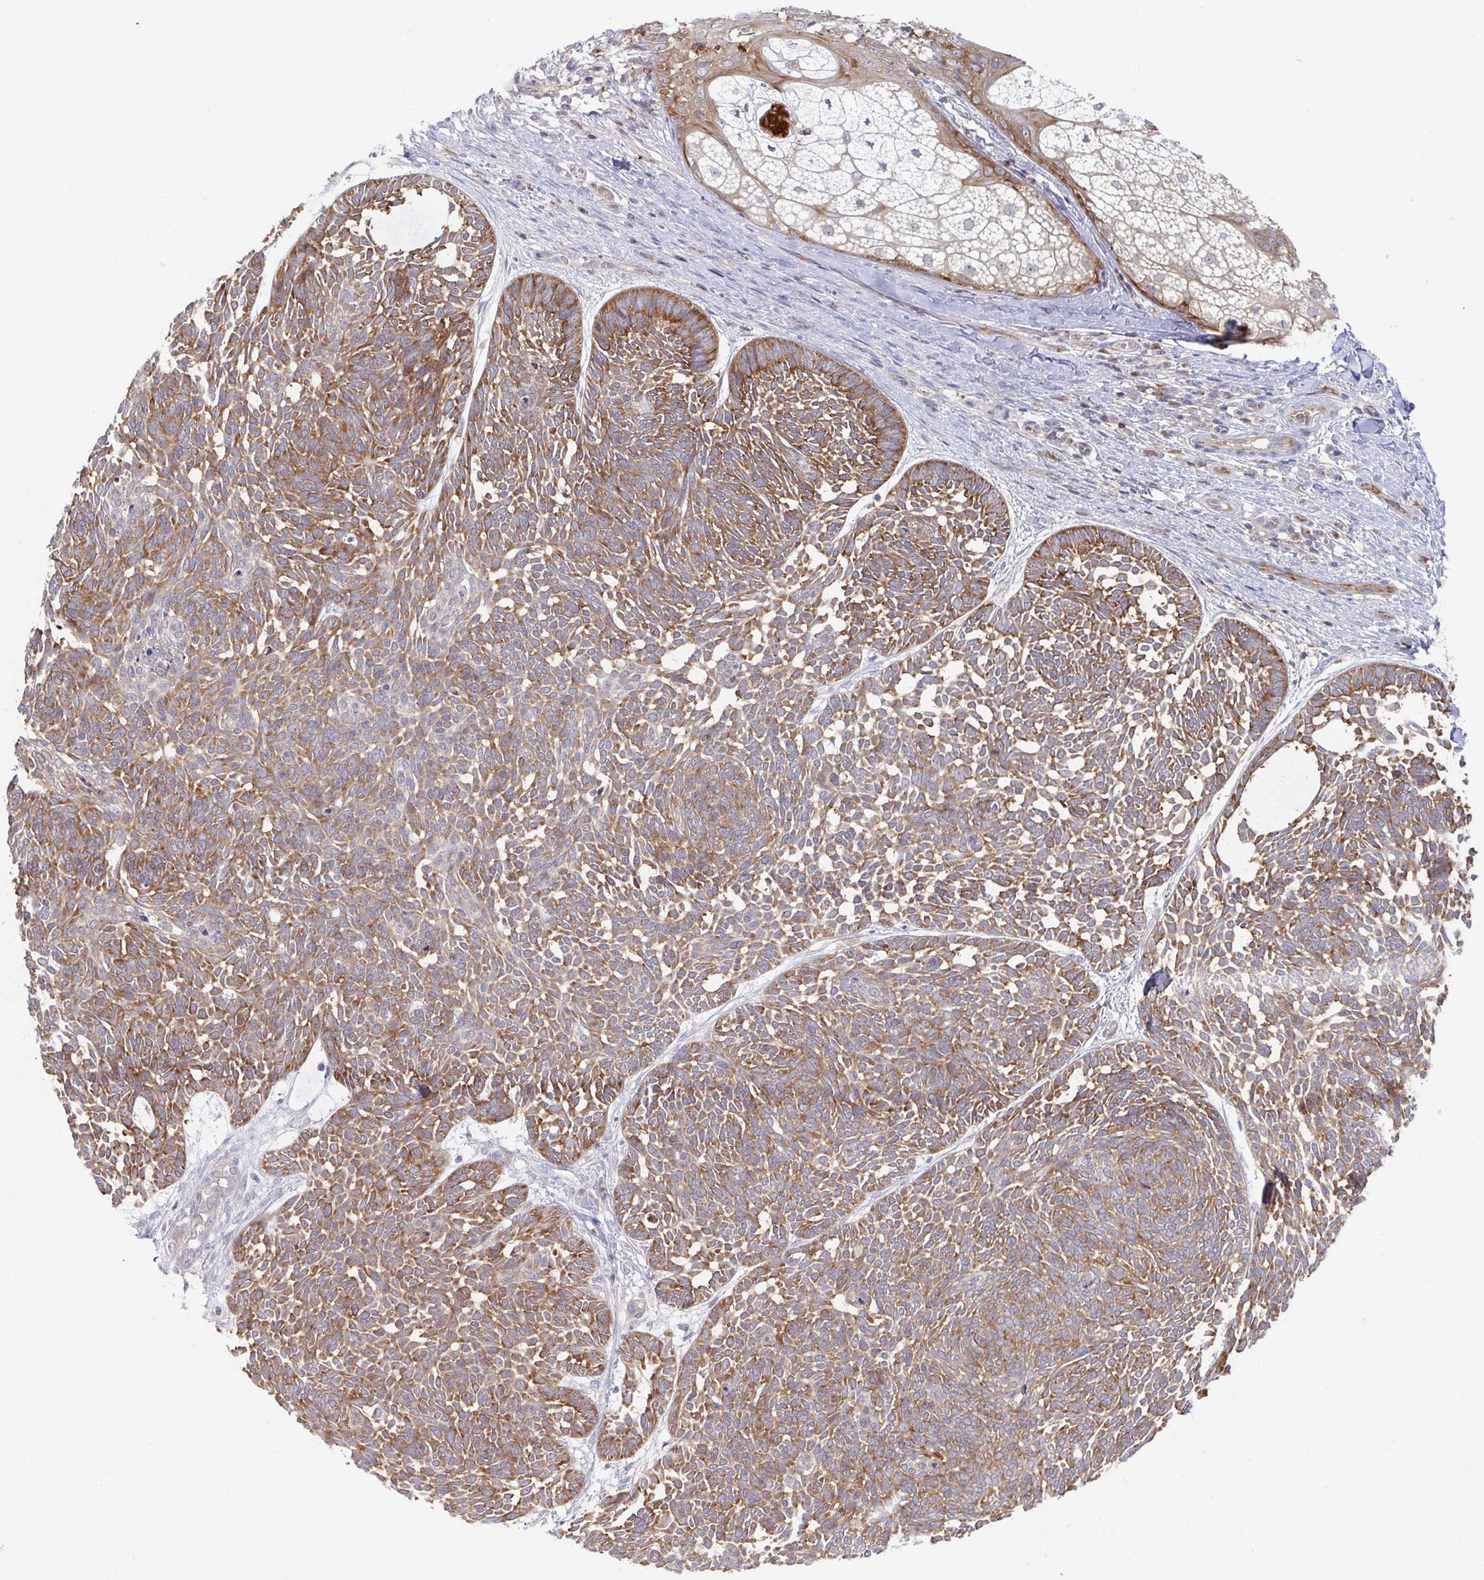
{"staining": {"intensity": "strong", "quantity": ">75%", "location": "cytoplasmic/membranous"}, "tissue": "skin cancer", "cell_type": "Tumor cells", "image_type": "cancer", "snomed": [{"axis": "morphology", "description": "Basal cell carcinoma"}, {"axis": "topography", "description": "Skin"}, {"axis": "topography", "description": "Skin of trunk"}], "caption": "The immunohistochemical stain shows strong cytoplasmic/membranous staining in tumor cells of basal cell carcinoma (skin) tissue. (Stains: DAB in brown, nuclei in blue, Microscopy: brightfield microscopy at high magnification).", "gene": "WNK1", "patient": {"sex": "male", "age": 74}}